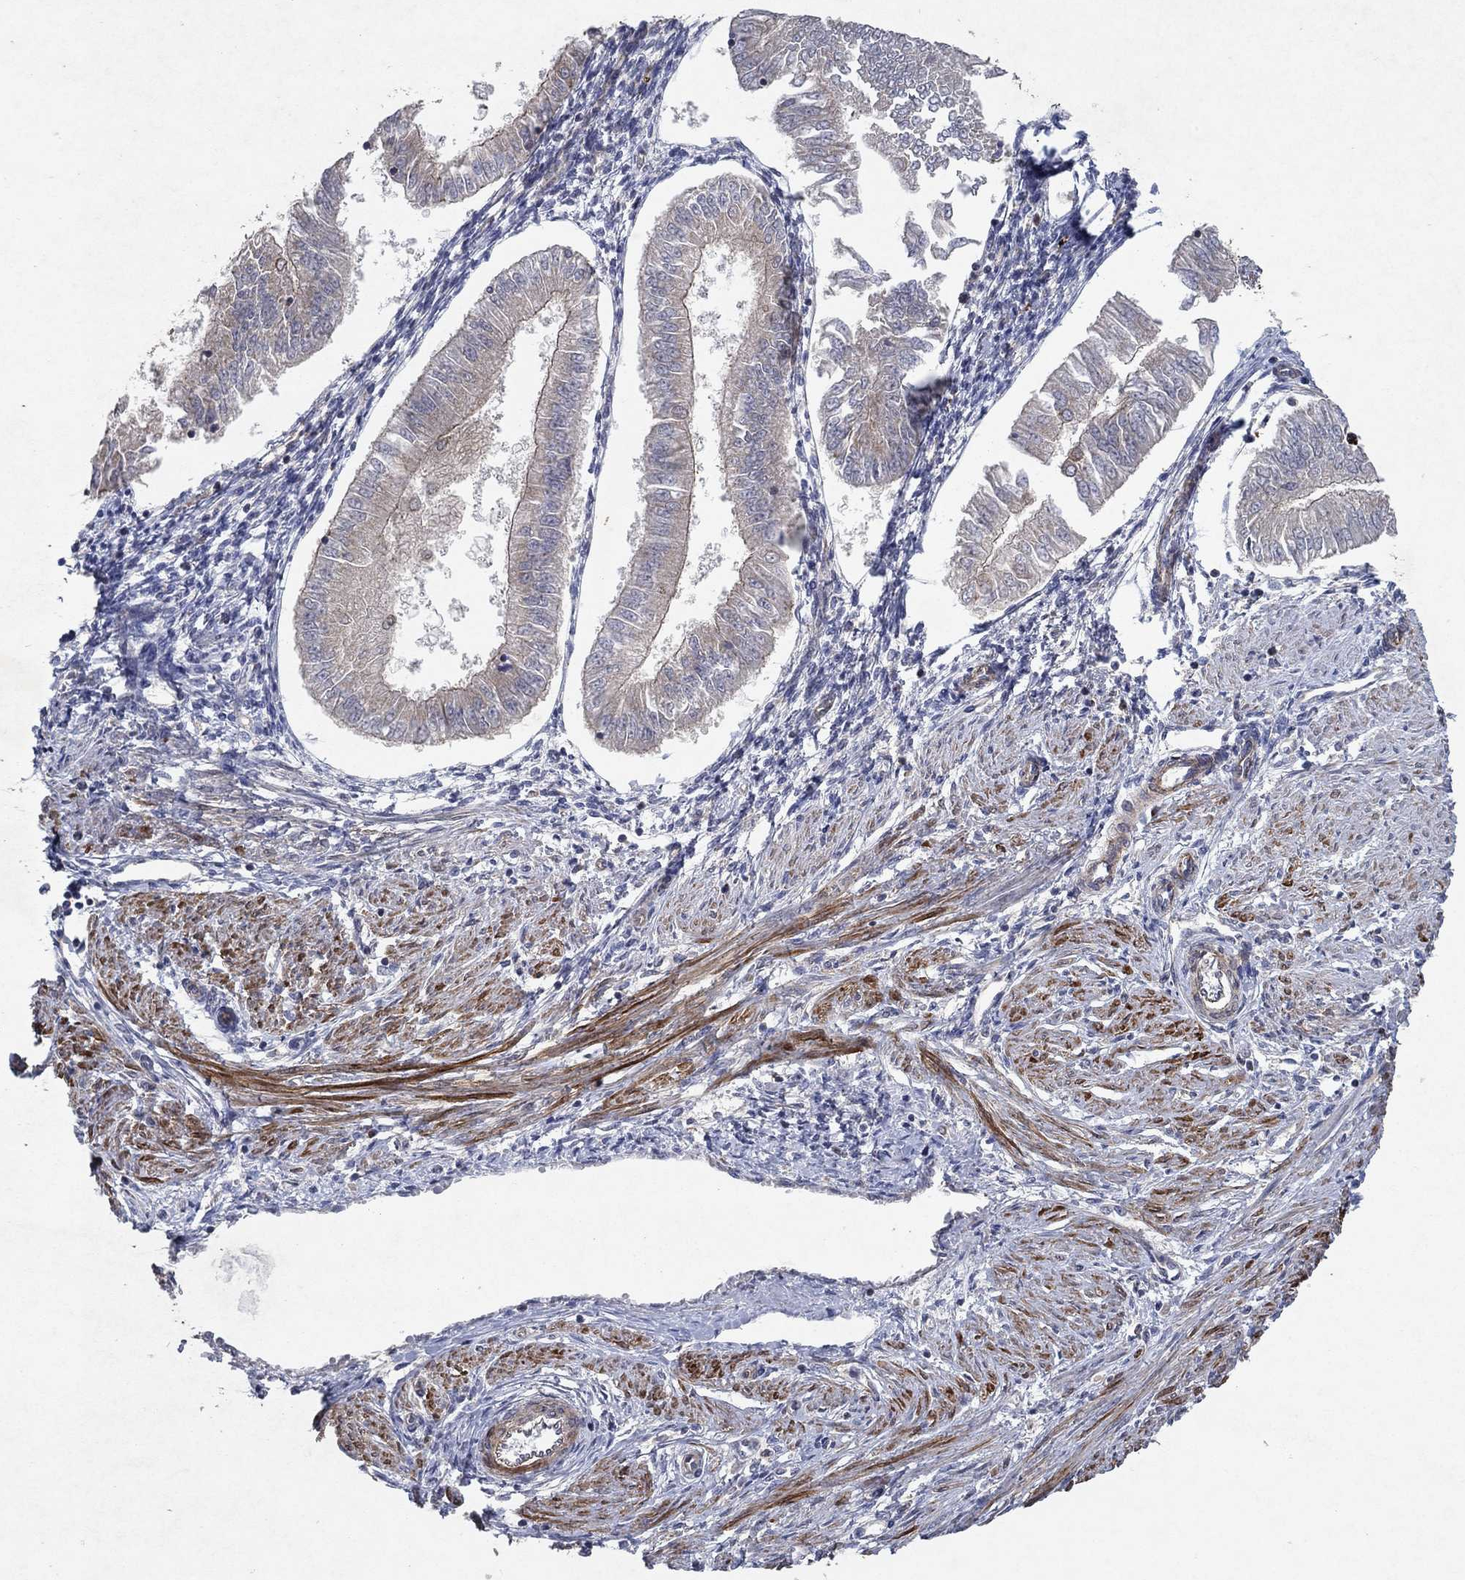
{"staining": {"intensity": "weak", "quantity": "25%-75%", "location": "cytoplasmic/membranous"}, "tissue": "endometrial cancer", "cell_type": "Tumor cells", "image_type": "cancer", "snomed": [{"axis": "morphology", "description": "Adenocarcinoma, NOS"}, {"axis": "topography", "description": "Endometrium"}], "caption": "The immunohistochemical stain highlights weak cytoplasmic/membranous expression in tumor cells of endometrial adenocarcinoma tissue. (DAB (3,3'-diaminobenzidine) = brown stain, brightfield microscopy at high magnification).", "gene": "FRG1", "patient": {"sex": "female", "age": 53}}